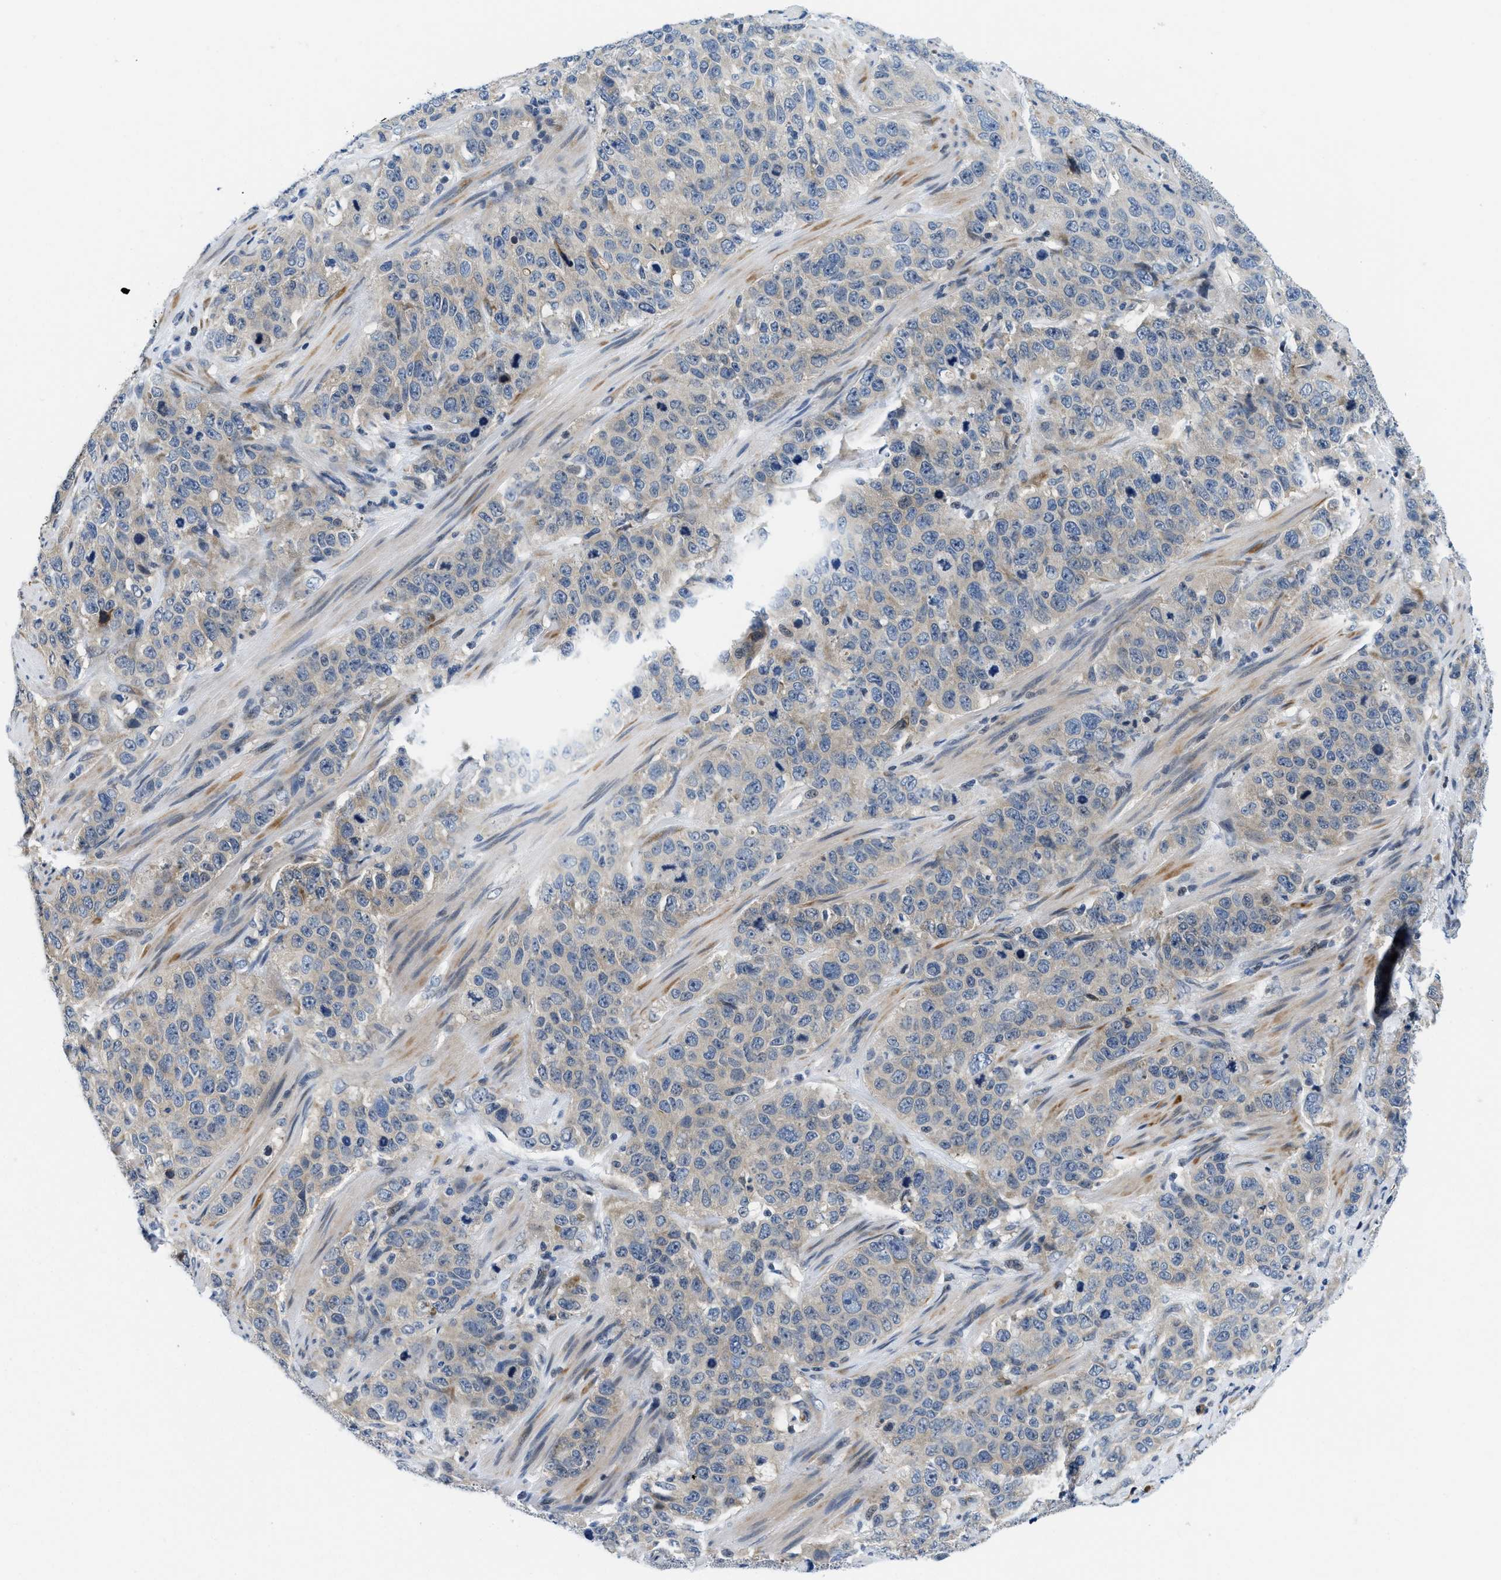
{"staining": {"intensity": "weak", "quantity": "<25%", "location": "cytoplasmic/membranous"}, "tissue": "stomach cancer", "cell_type": "Tumor cells", "image_type": "cancer", "snomed": [{"axis": "morphology", "description": "Adenocarcinoma, NOS"}, {"axis": "topography", "description": "Stomach"}], "caption": "IHC image of human stomach adenocarcinoma stained for a protein (brown), which demonstrates no positivity in tumor cells.", "gene": "IKBKE", "patient": {"sex": "male", "age": 48}}